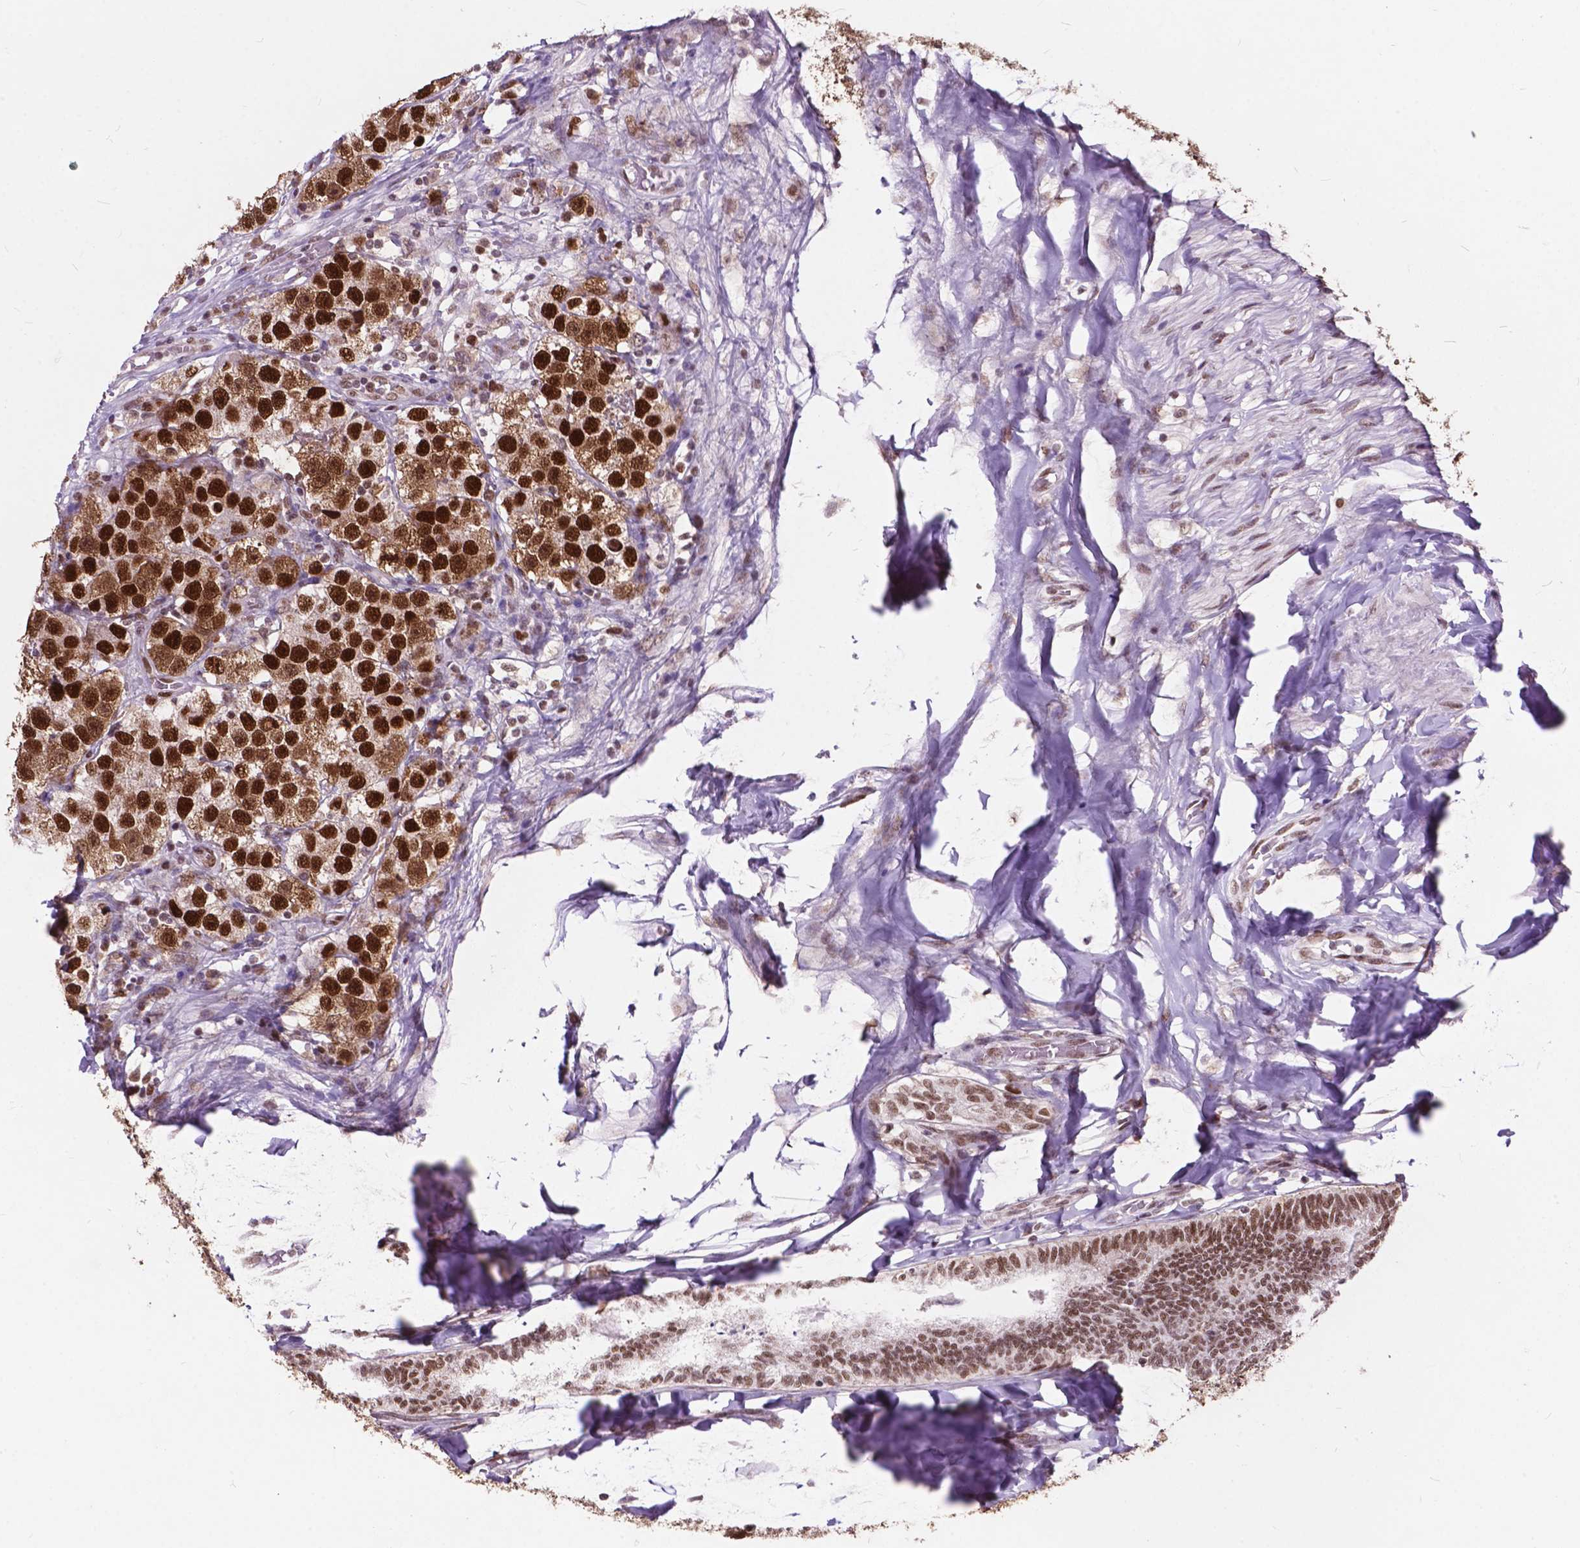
{"staining": {"intensity": "strong", "quantity": ">75%", "location": "cytoplasmic/membranous,nuclear"}, "tissue": "testis cancer", "cell_type": "Tumor cells", "image_type": "cancer", "snomed": [{"axis": "morphology", "description": "Seminoma, NOS"}, {"axis": "topography", "description": "Testis"}], "caption": "DAB immunohistochemical staining of human testis cancer (seminoma) displays strong cytoplasmic/membranous and nuclear protein staining in approximately >75% of tumor cells.", "gene": "MSH2", "patient": {"sex": "male", "age": 34}}